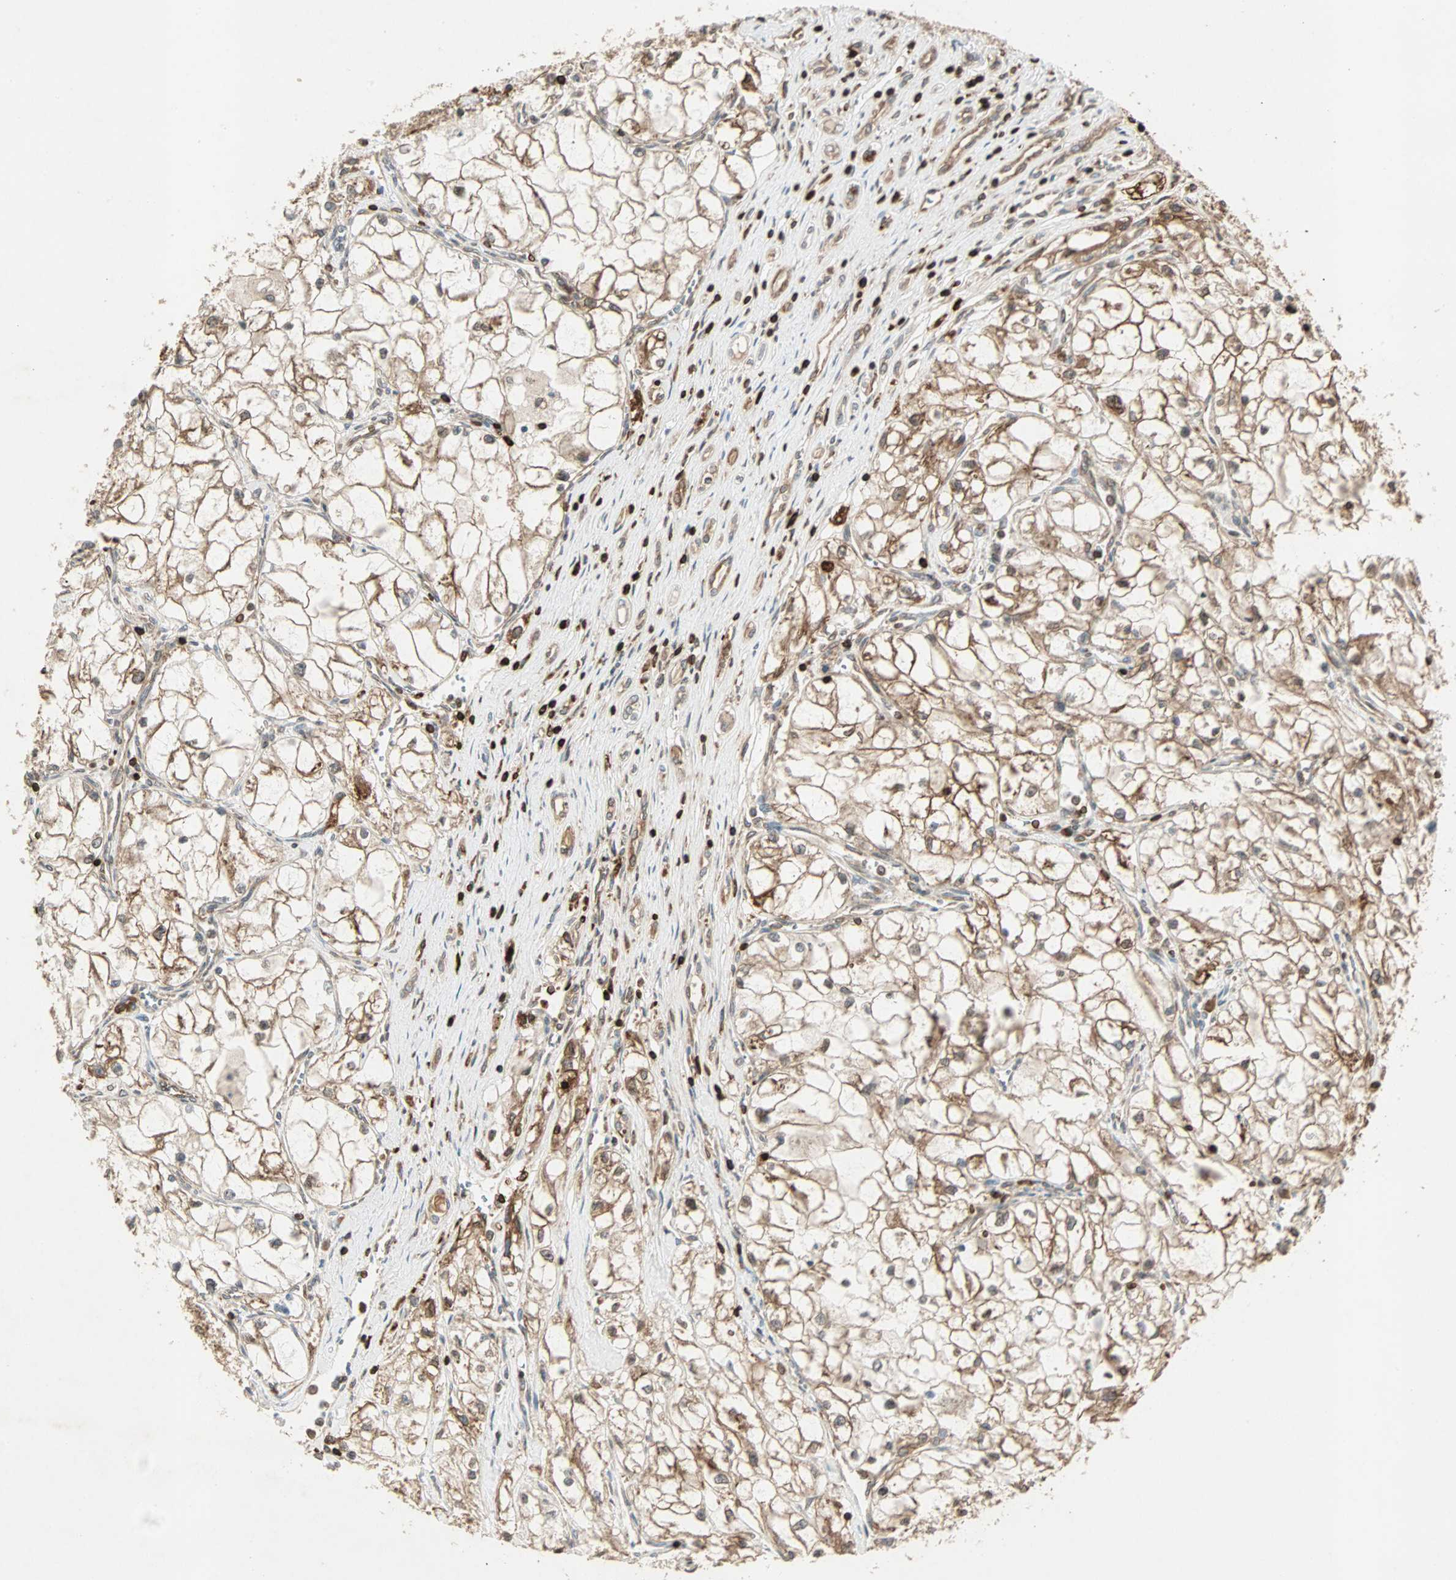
{"staining": {"intensity": "moderate", "quantity": ">75%", "location": "cytoplasmic/membranous"}, "tissue": "renal cancer", "cell_type": "Tumor cells", "image_type": "cancer", "snomed": [{"axis": "morphology", "description": "Adenocarcinoma, NOS"}, {"axis": "topography", "description": "Kidney"}], "caption": "Renal adenocarcinoma stained with a brown dye reveals moderate cytoplasmic/membranous positive positivity in approximately >75% of tumor cells.", "gene": "TAPBP", "patient": {"sex": "female", "age": 70}}